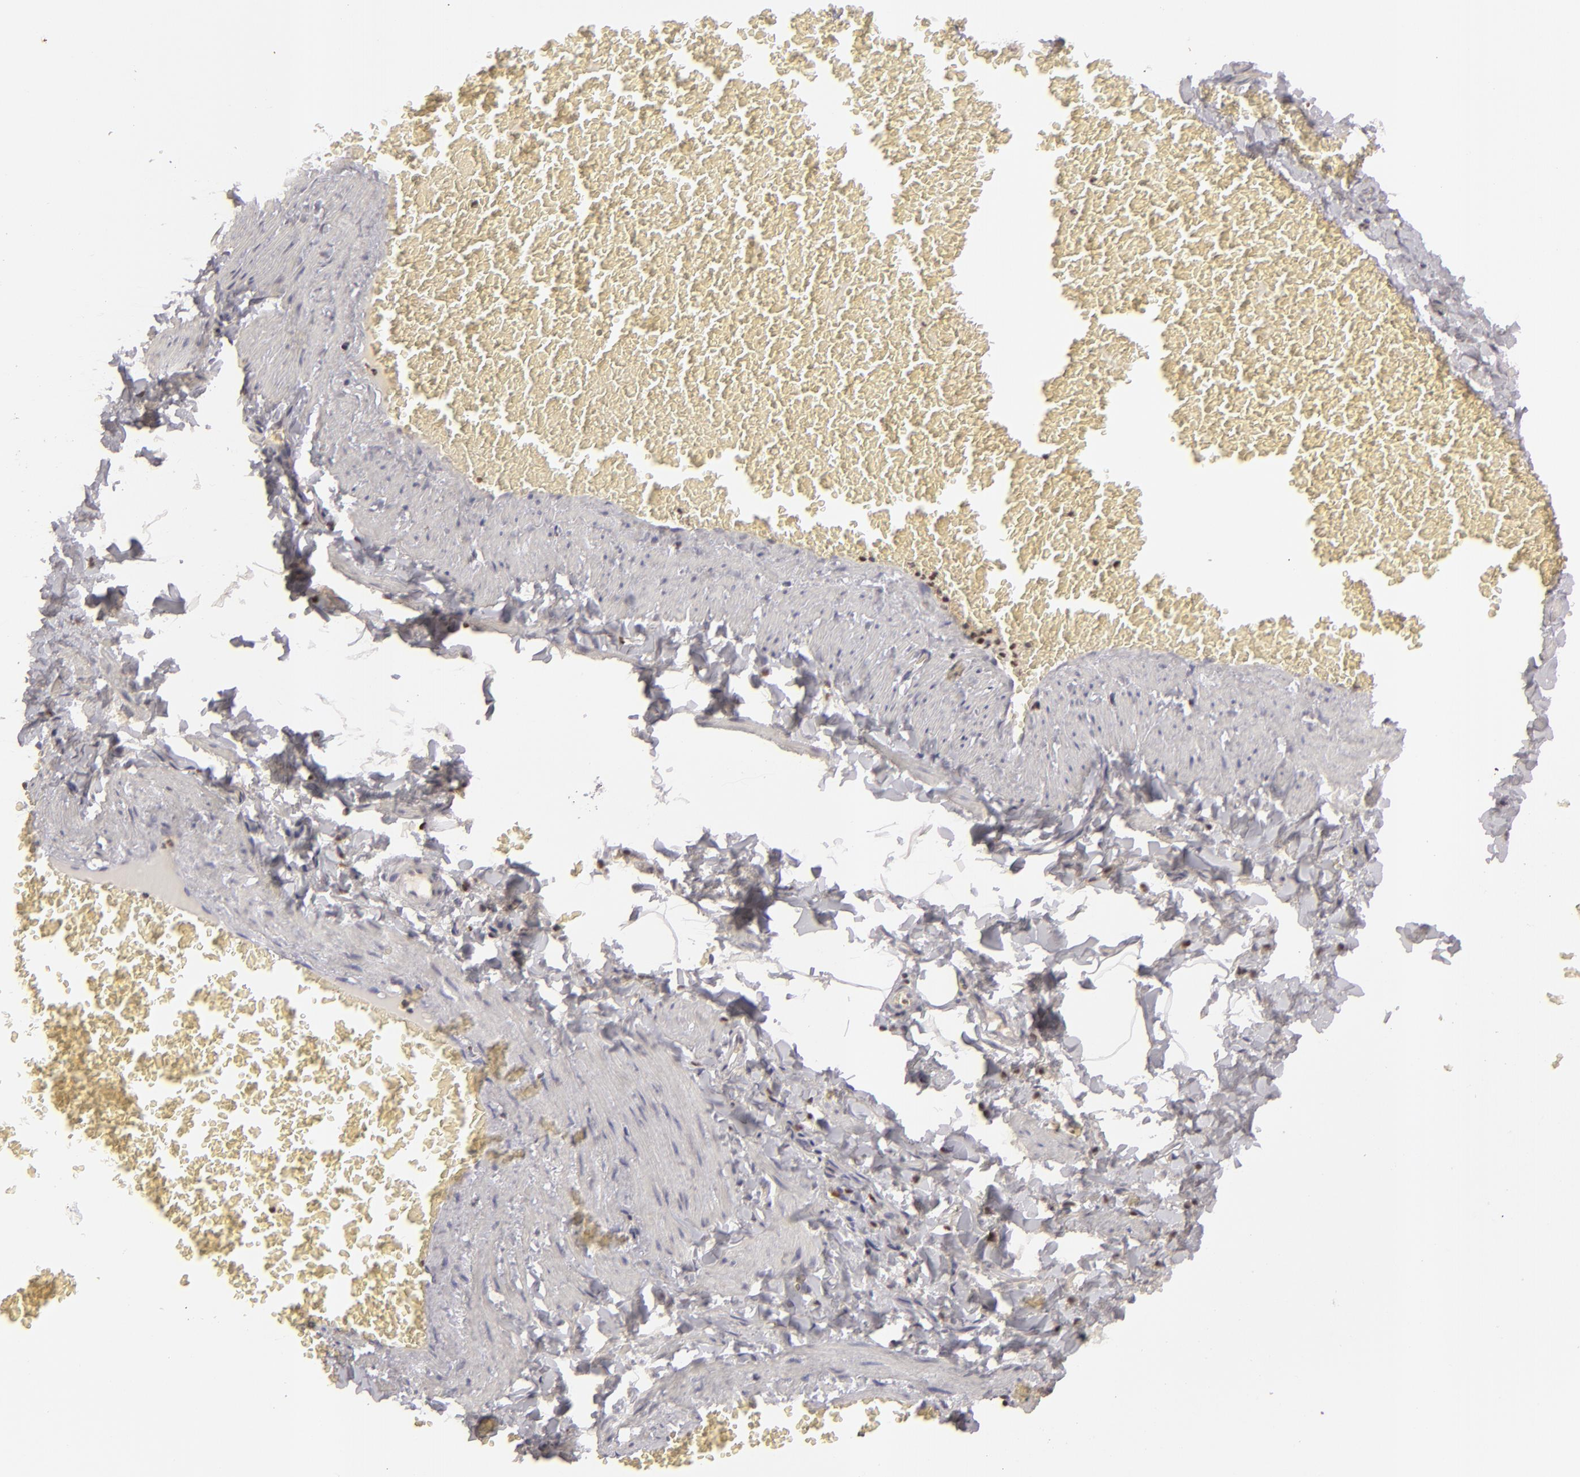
{"staining": {"intensity": "weak", "quantity": ">75%", "location": "nuclear"}, "tissue": "adipose tissue", "cell_type": "Adipocytes", "image_type": "normal", "snomed": [{"axis": "morphology", "description": "Normal tissue, NOS"}, {"axis": "topography", "description": "Vascular tissue"}], "caption": "Immunohistochemistry (IHC) (DAB) staining of normal adipose tissue shows weak nuclear protein staining in approximately >75% of adipocytes.", "gene": "FEN1", "patient": {"sex": "male", "age": 41}}